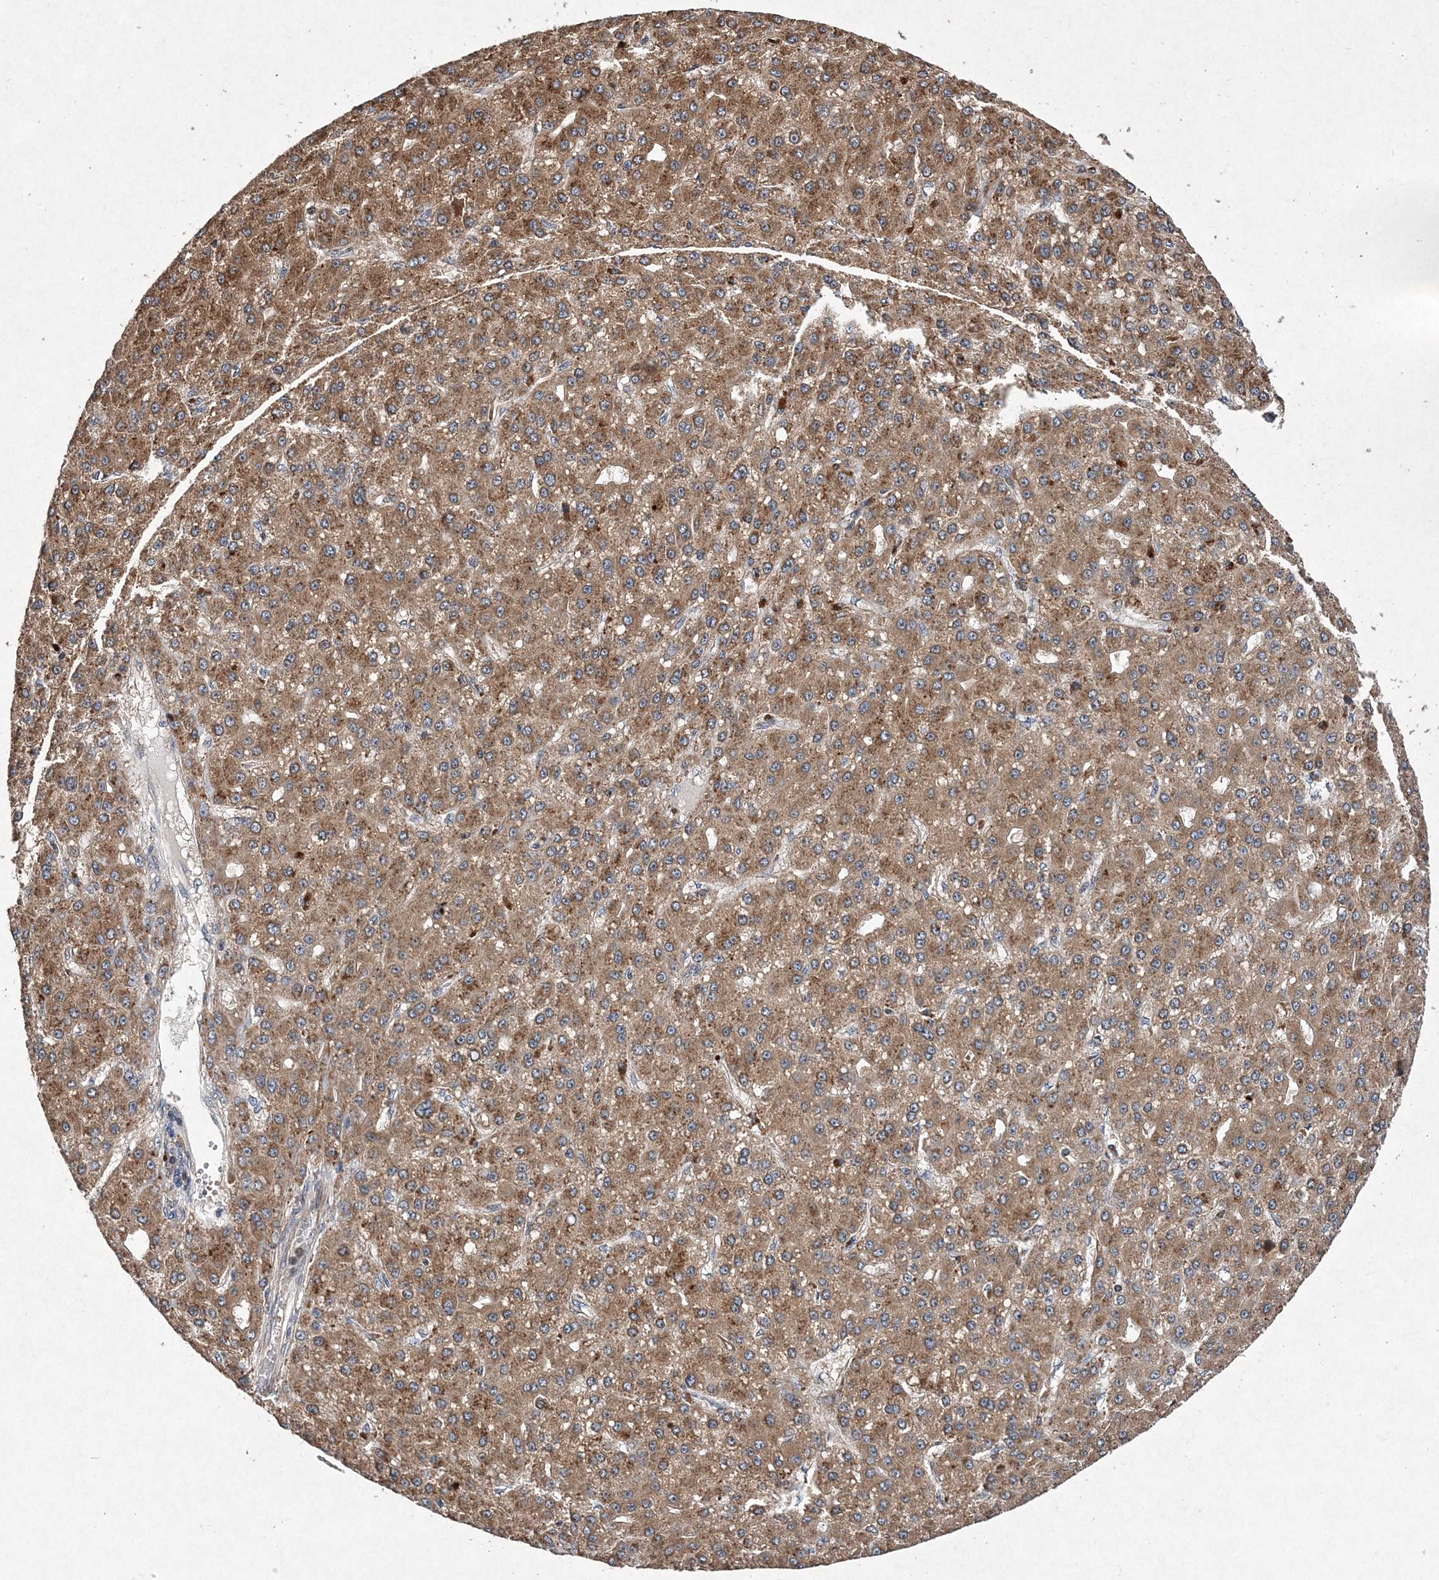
{"staining": {"intensity": "moderate", "quantity": ">75%", "location": "cytoplasmic/membranous"}, "tissue": "liver cancer", "cell_type": "Tumor cells", "image_type": "cancer", "snomed": [{"axis": "morphology", "description": "Carcinoma, Hepatocellular, NOS"}, {"axis": "topography", "description": "Liver"}], "caption": "A photomicrograph showing moderate cytoplasmic/membranous staining in approximately >75% of tumor cells in liver cancer, as visualized by brown immunohistochemical staining.", "gene": "PROSER1", "patient": {"sex": "male", "age": 67}}